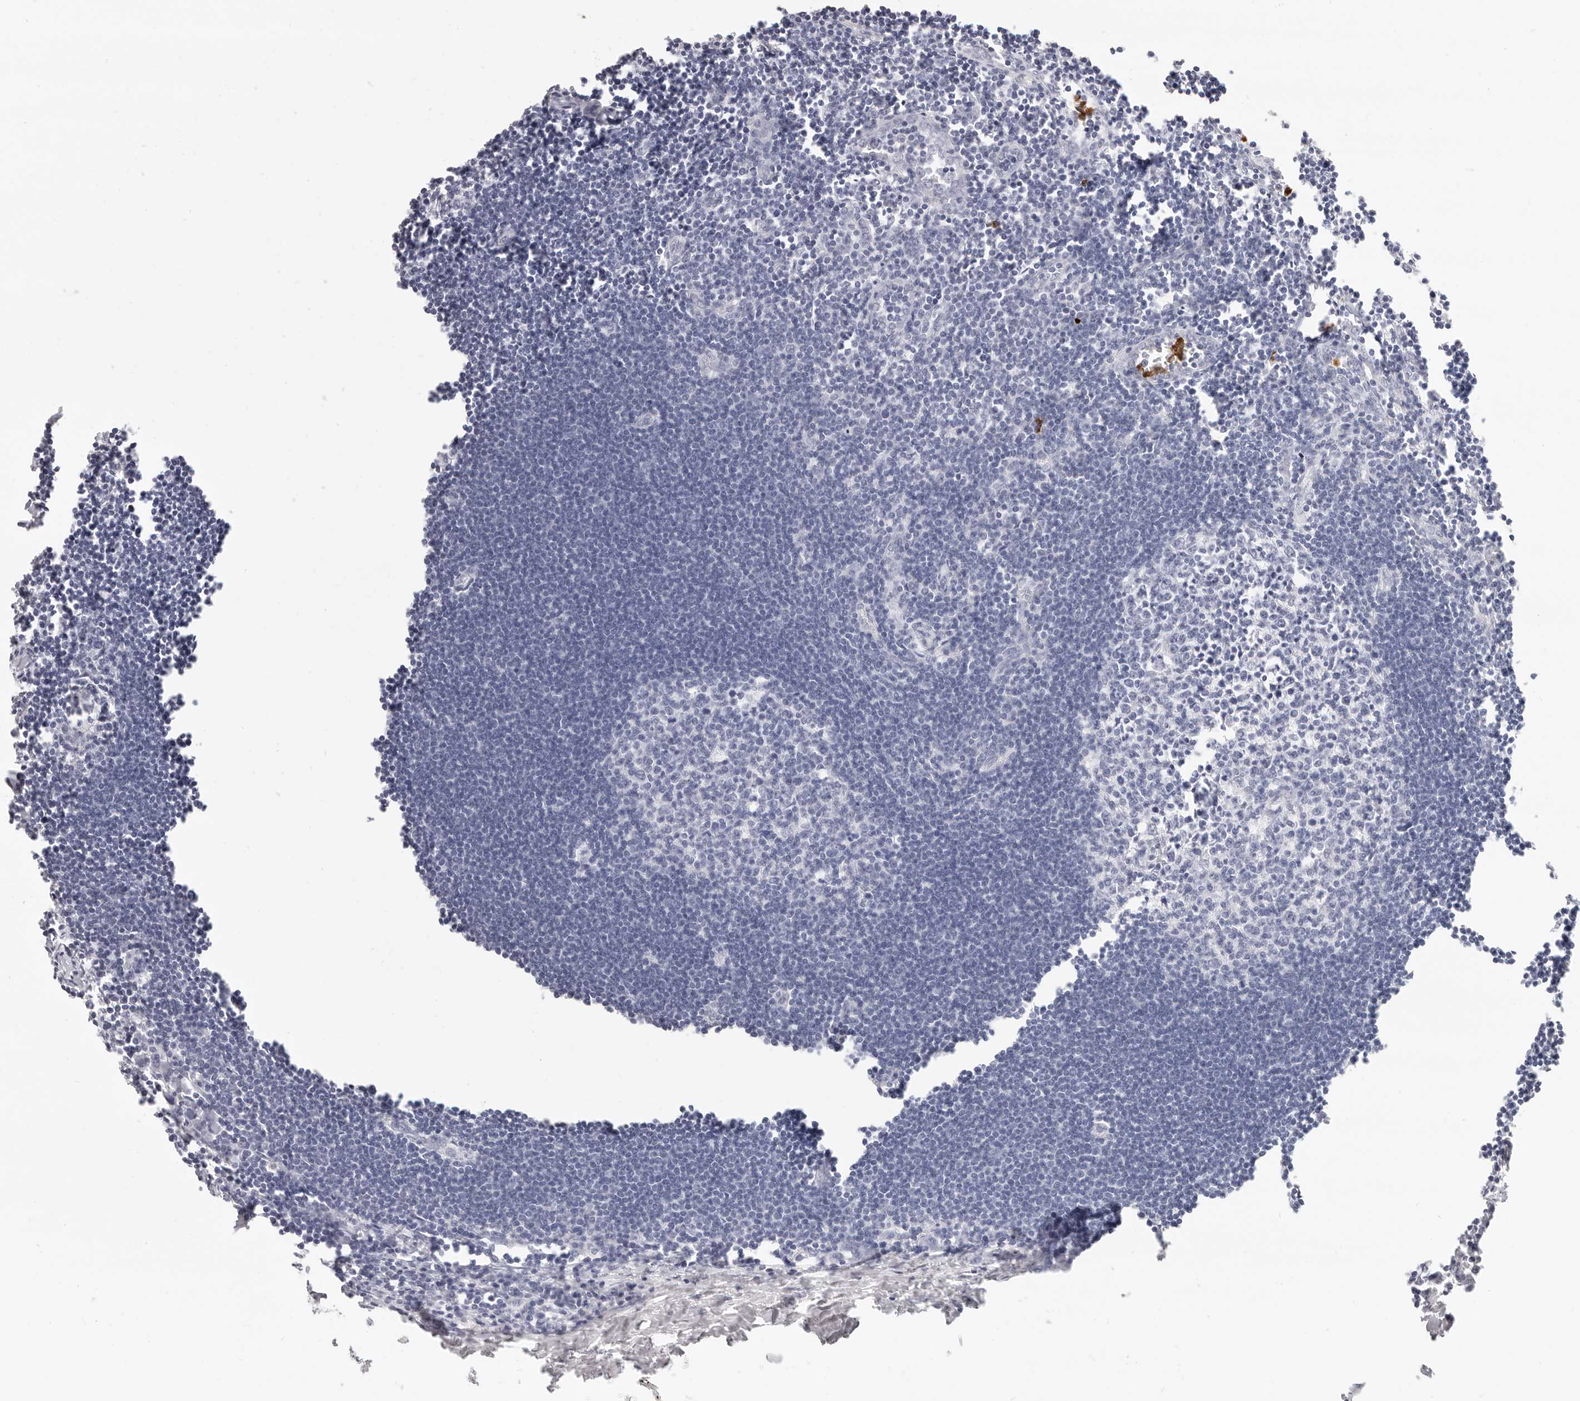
{"staining": {"intensity": "negative", "quantity": "none", "location": "none"}, "tissue": "lymph node", "cell_type": "Germinal center cells", "image_type": "normal", "snomed": [{"axis": "morphology", "description": "Normal tissue, NOS"}, {"axis": "morphology", "description": "Malignant melanoma, Metastatic site"}, {"axis": "topography", "description": "Lymph node"}], "caption": "Germinal center cells are negative for brown protein staining in benign lymph node. Nuclei are stained in blue.", "gene": "CAMP", "patient": {"sex": "male", "age": 41}}